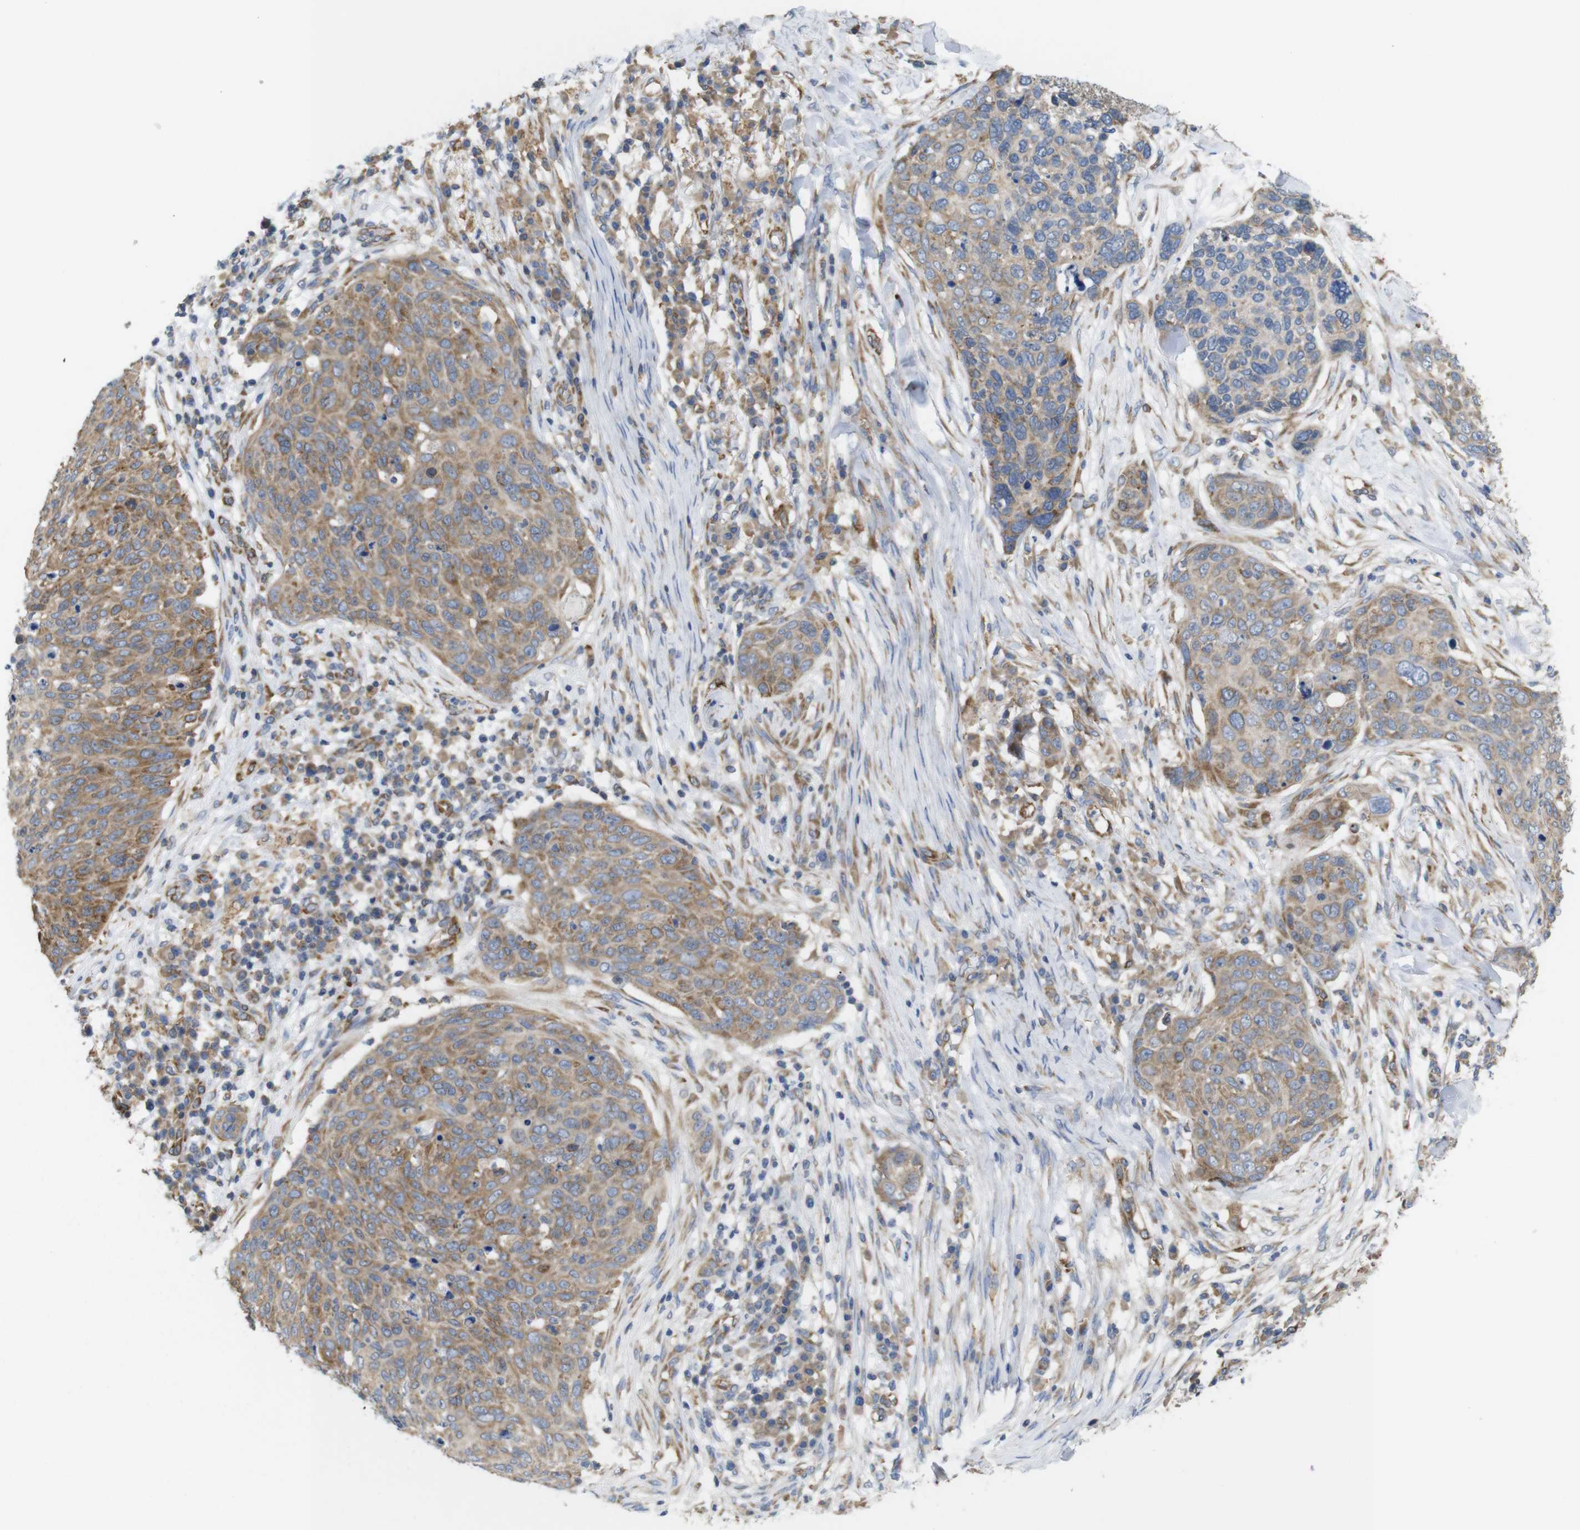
{"staining": {"intensity": "moderate", "quantity": ">75%", "location": "cytoplasmic/membranous"}, "tissue": "skin cancer", "cell_type": "Tumor cells", "image_type": "cancer", "snomed": [{"axis": "morphology", "description": "Squamous cell carcinoma in situ, NOS"}, {"axis": "morphology", "description": "Squamous cell carcinoma, NOS"}, {"axis": "topography", "description": "Skin"}], "caption": "A high-resolution micrograph shows immunohistochemistry staining of skin squamous cell carcinoma in situ, which displays moderate cytoplasmic/membranous positivity in about >75% of tumor cells.", "gene": "PCNX2", "patient": {"sex": "male", "age": 93}}